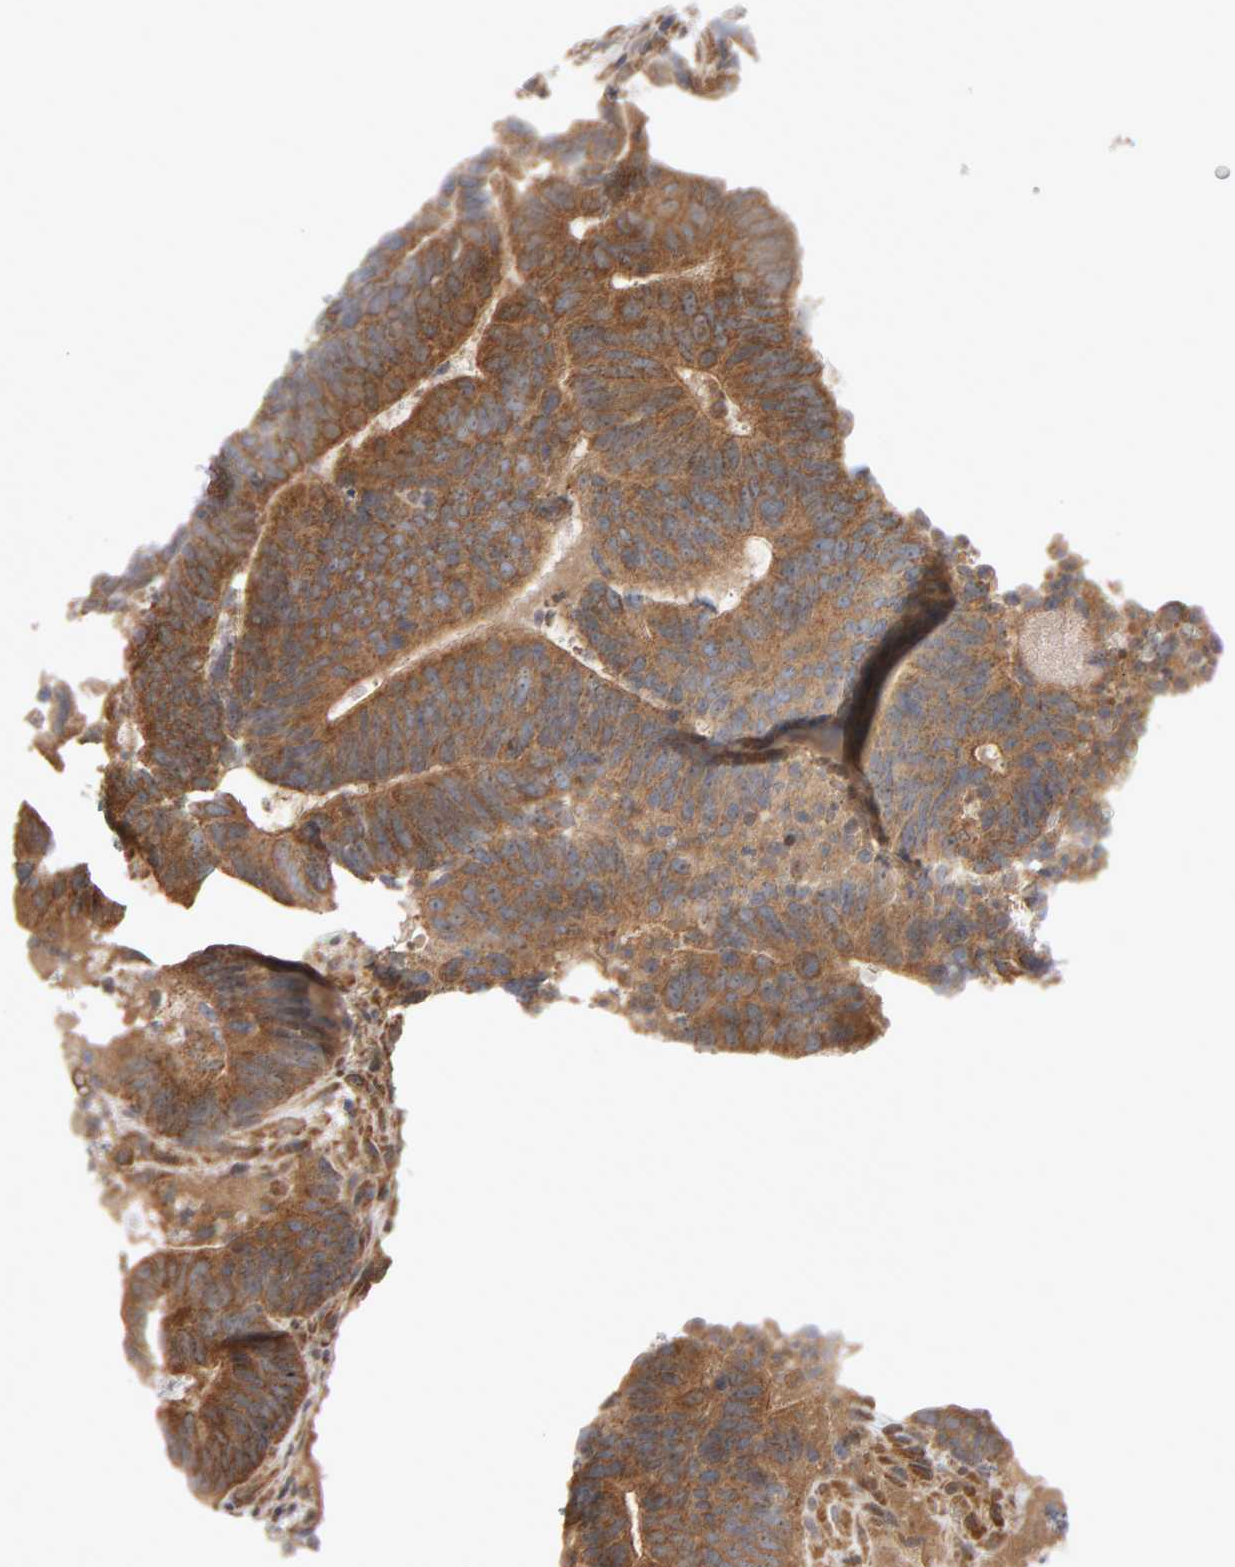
{"staining": {"intensity": "moderate", "quantity": ">75%", "location": "cytoplasmic/membranous"}, "tissue": "colorectal cancer", "cell_type": "Tumor cells", "image_type": "cancer", "snomed": [{"axis": "morphology", "description": "Adenocarcinoma, NOS"}, {"axis": "topography", "description": "Colon"}], "caption": "Tumor cells demonstrate medium levels of moderate cytoplasmic/membranous positivity in about >75% of cells in colorectal adenocarcinoma.", "gene": "LZTS1", "patient": {"sex": "male", "age": 56}}